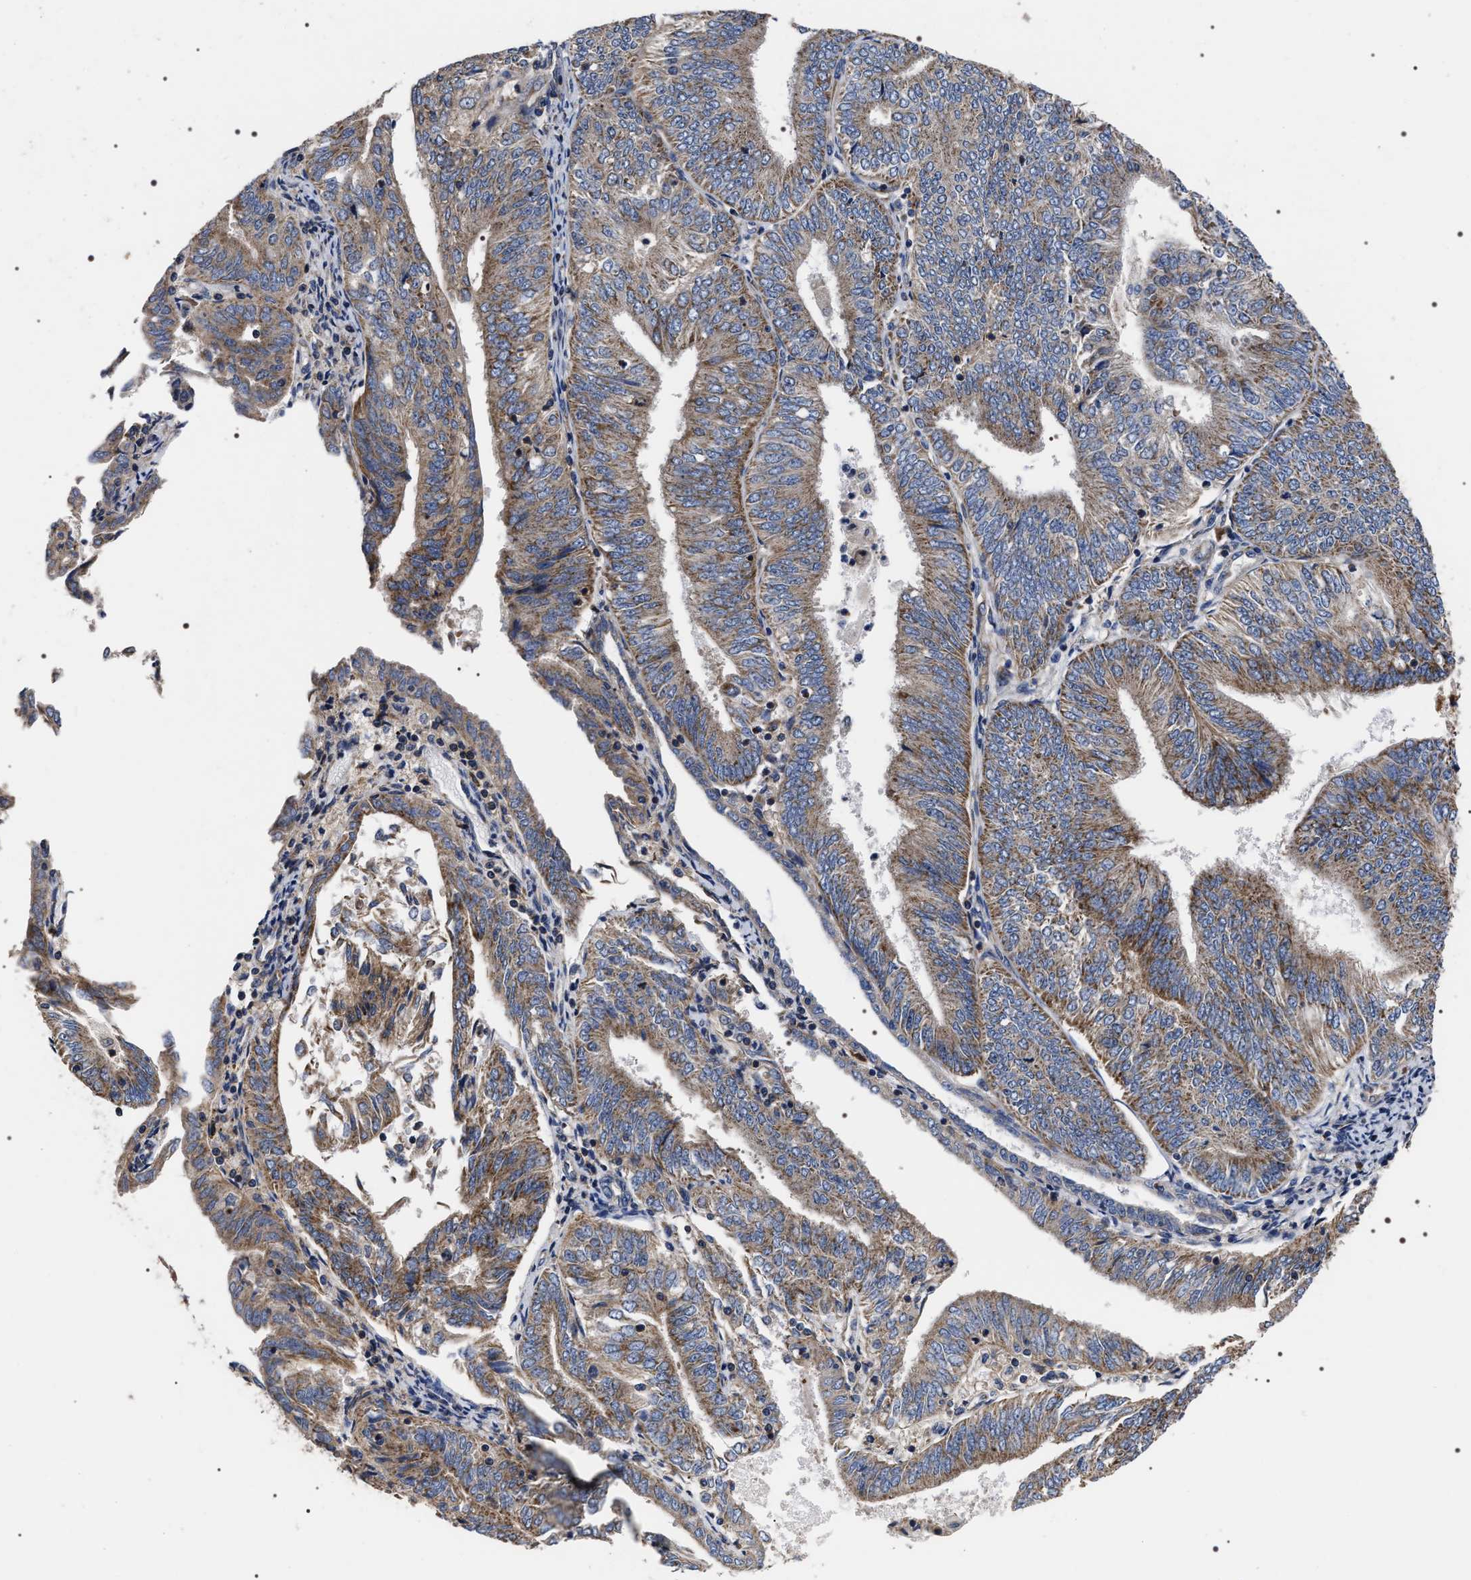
{"staining": {"intensity": "weak", "quantity": ">75%", "location": "cytoplasmic/membranous"}, "tissue": "endometrial cancer", "cell_type": "Tumor cells", "image_type": "cancer", "snomed": [{"axis": "morphology", "description": "Adenocarcinoma, NOS"}, {"axis": "topography", "description": "Endometrium"}], "caption": "Approximately >75% of tumor cells in human endometrial adenocarcinoma demonstrate weak cytoplasmic/membranous protein expression as visualized by brown immunohistochemical staining.", "gene": "MIS18A", "patient": {"sex": "female", "age": 58}}